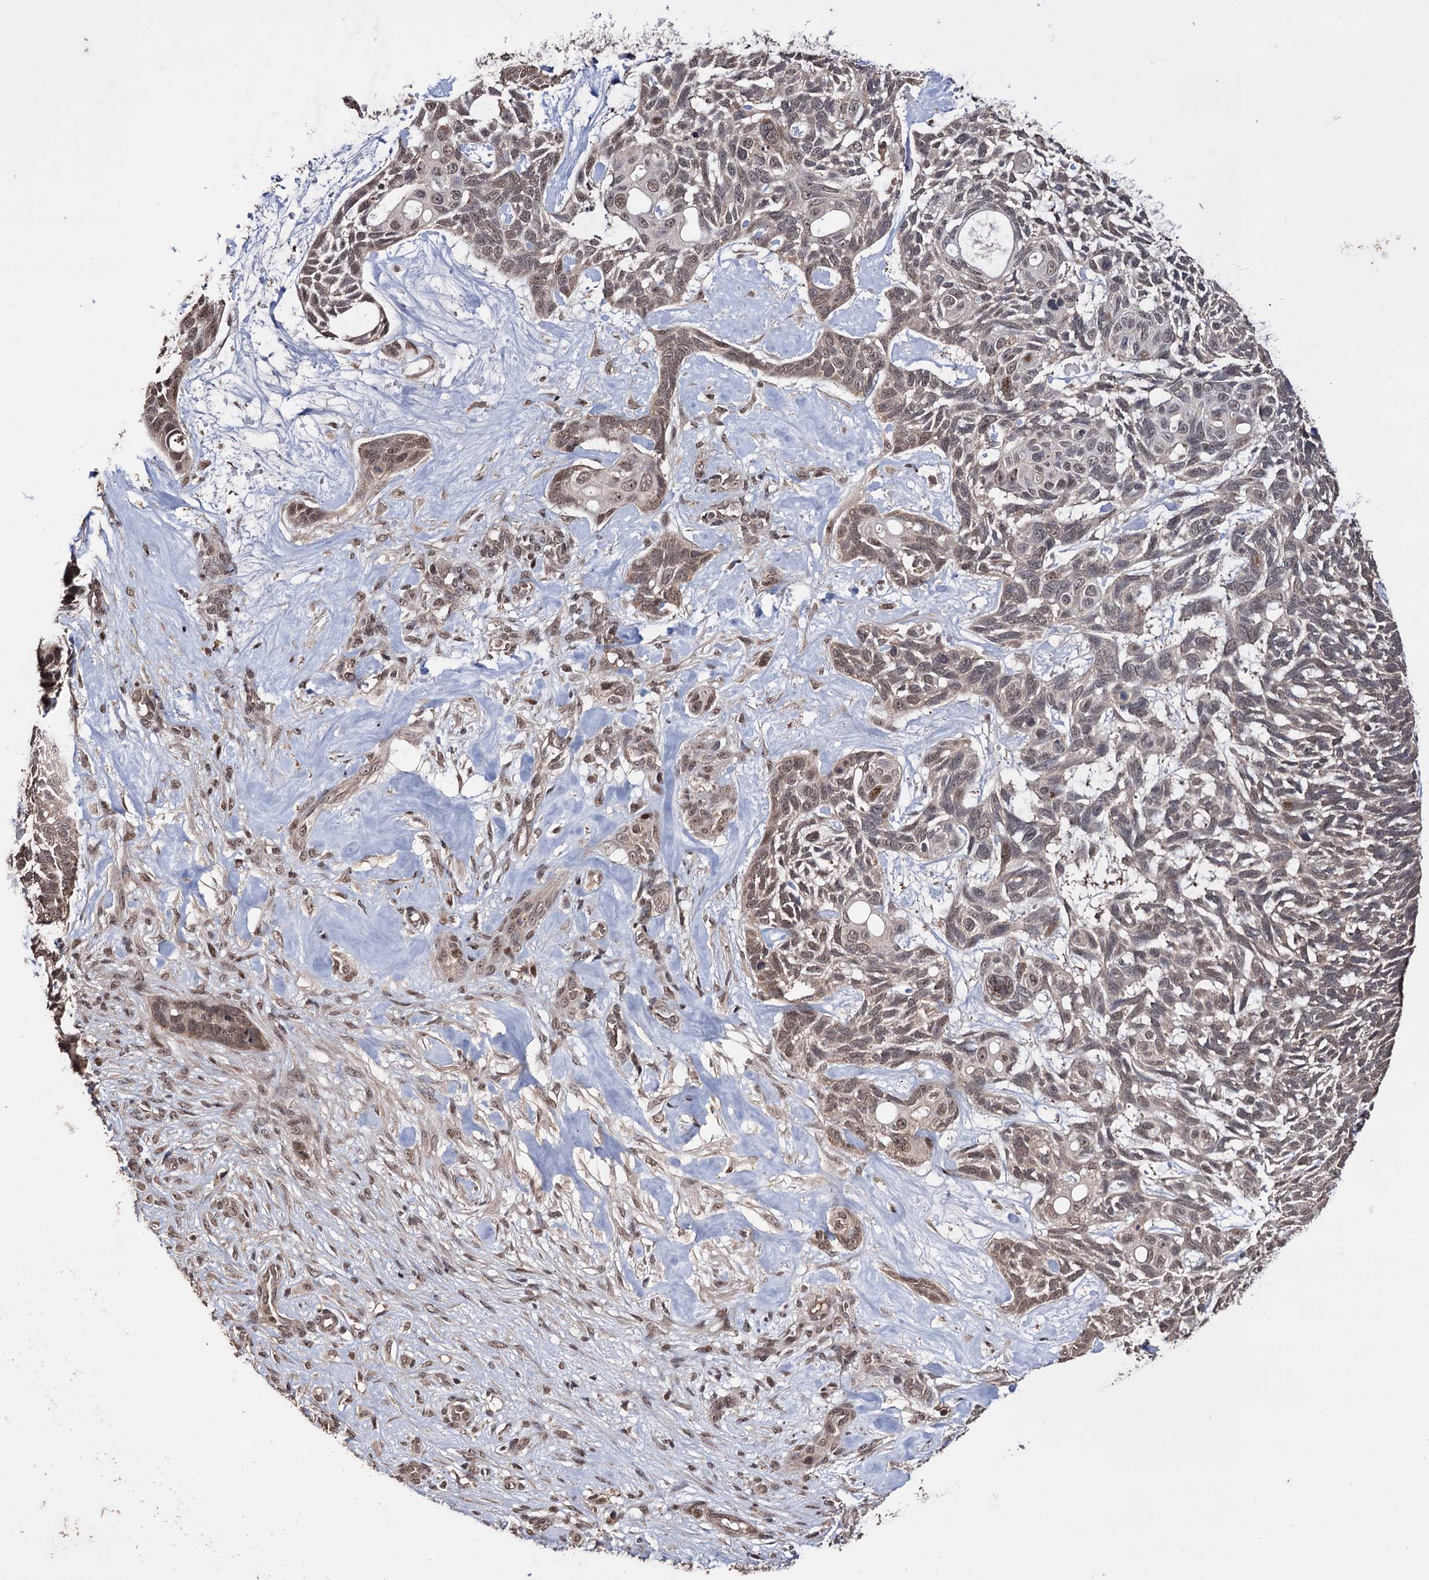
{"staining": {"intensity": "weak", "quantity": "<25%", "location": "nuclear"}, "tissue": "skin cancer", "cell_type": "Tumor cells", "image_type": "cancer", "snomed": [{"axis": "morphology", "description": "Basal cell carcinoma"}, {"axis": "topography", "description": "Skin"}], "caption": "A photomicrograph of skin cancer stained for a protein shows no brown staining in tumor cells.", "gene": "KLF5", "patient": {"sex": "male", "age": 88}}